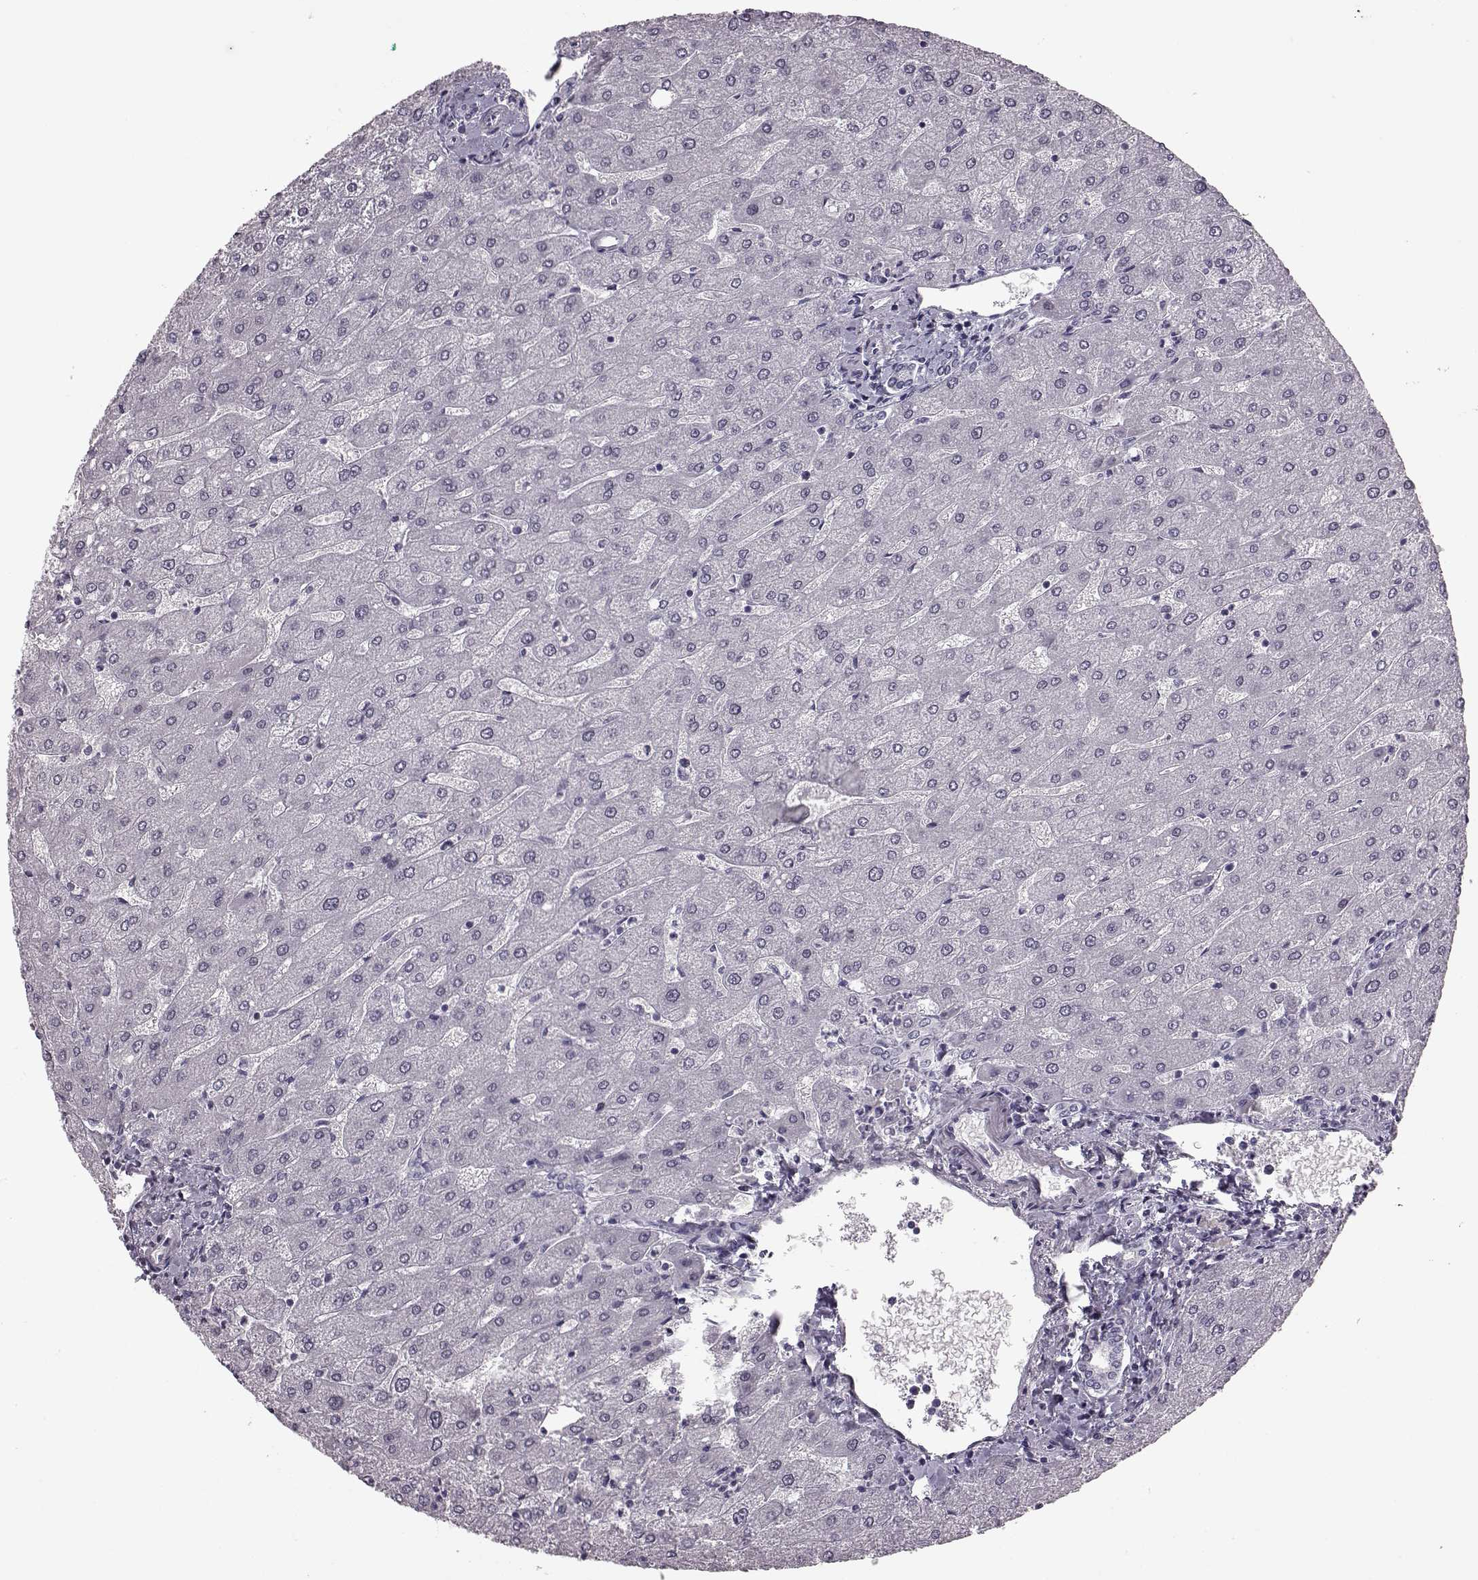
{"staining": {"intensity": "negative", "quantity": "none", "location": "none"}, "tissue": "liver", "cell_type": "Cholangiocytes", "image_type": "normal", "snomed": [{"axis": "morphology", "description": "Normal tissue, NOS"}, {"axis": "topography", "description": "Liver"}], "caption": "This histopathology image is of normal liver stained with IHC to label a protein in brown with the nuclei are counter-stained blue. There is no positivity in cholangiocytes.", "gene": "PRPH2", "patient": {"sex": "male", "age": 67}}